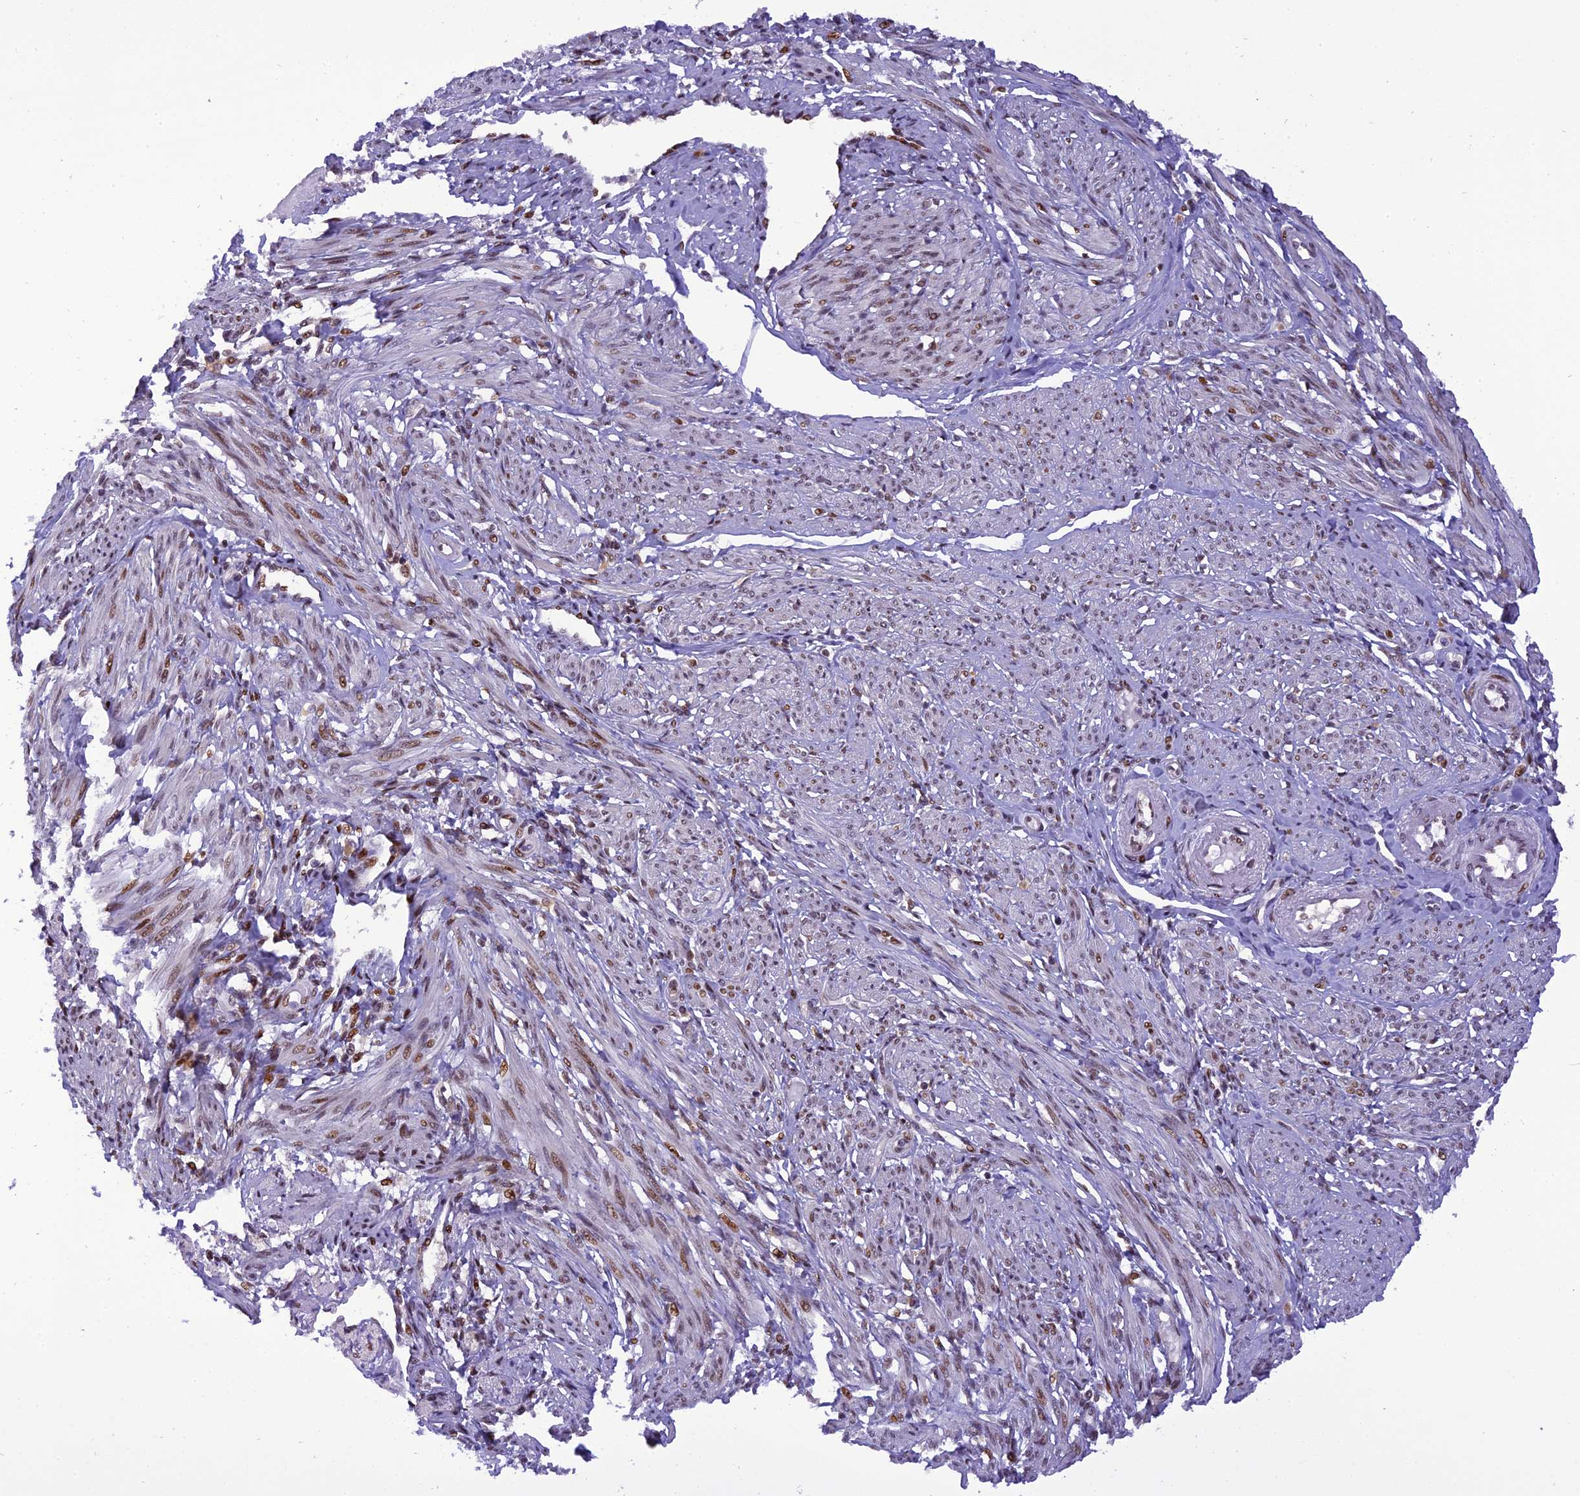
{"staining": {"intensity": "strong", "quantity": "25%-75%", "location": "nuclear"}, "tissue": "smooth muscle", "cell_type": "Smooth muscle cells", "image_type": "normal", "snomed": [{"axis": "morphology", "description": "Normal tissue, NOS"}, {"axis": "topography", "description": "Smooth muscle"}], "caption": "Immunohistochemical staining of benign smooth muscle exhibits 25%-75% levels of strong nuclear protein positivity in approximately 25%-75% of smooth muscle cells. (DAB (3,3'-diaminobenzidine) = brown stain, brightfield microscopy at high magnification).", "gene": "RABGGTA", "patient": {"sex": "female", "age": 39}}